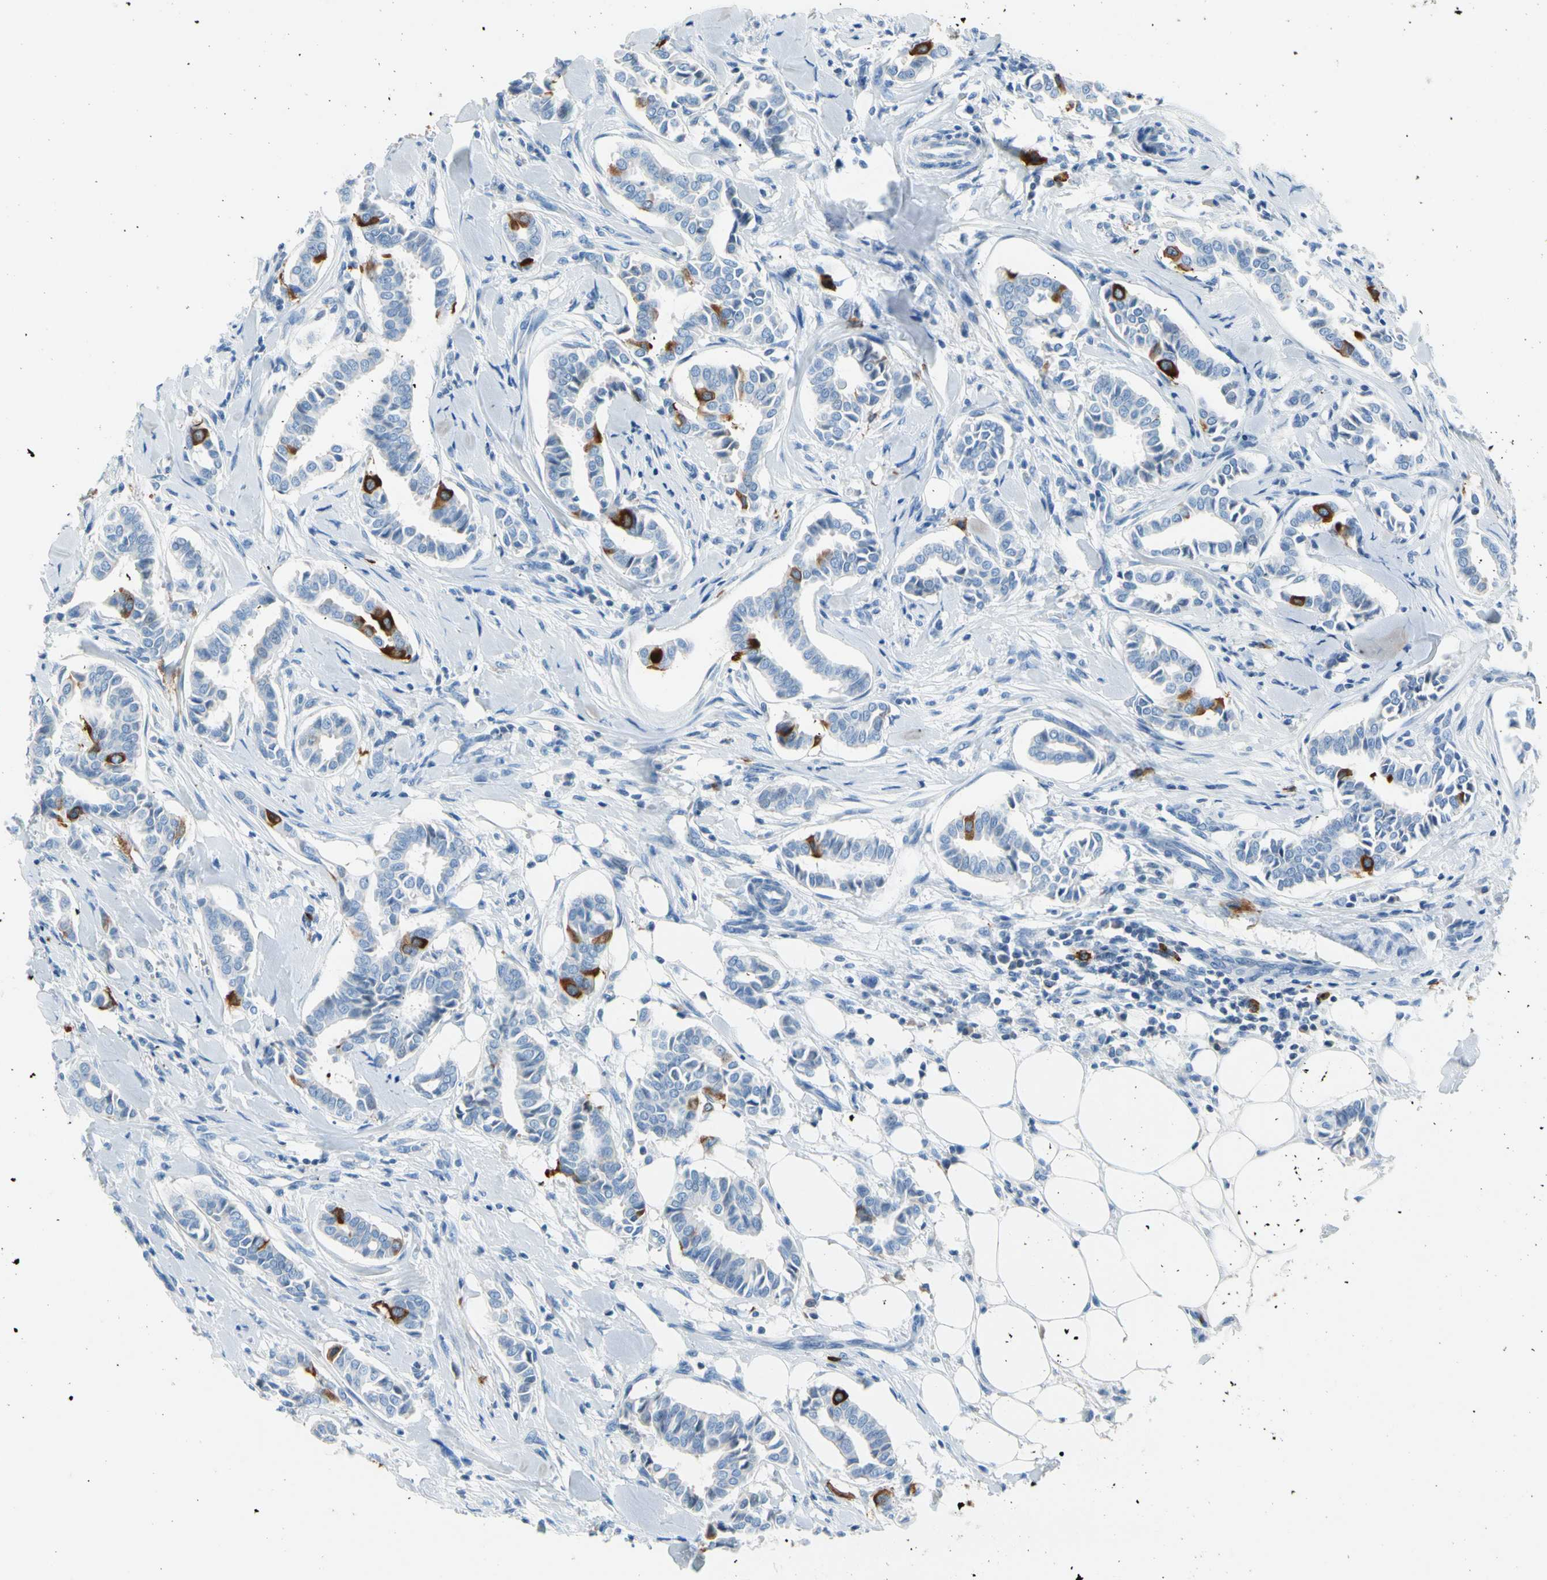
{"staining": {"intensity": "strong", "quantity": "<25%", "location": "cytoplasmic/membranous"}, "tissue": "head and neck cancer", "cell_type": "Tumor cells", "image_type": "cancer", "snomed": [{"axis": "morphology", "description": "Adenocarcinoma, NOS"}, {"axis": "topography", "description": "Salivary gland"}, {"axis": "topography", "description": "Head-Neck"}], "caption": "Immunohistochemical staining of human head and neck cancer (adenocarcinoma) reveals medium levels of strong cytoplasmic/membranous protein staining in about <25% of tumor cells. (IHC, brightfield microscopy, high magnification).", "gene": "TACC3", "patient": {"sex": "female", "age": 59}}